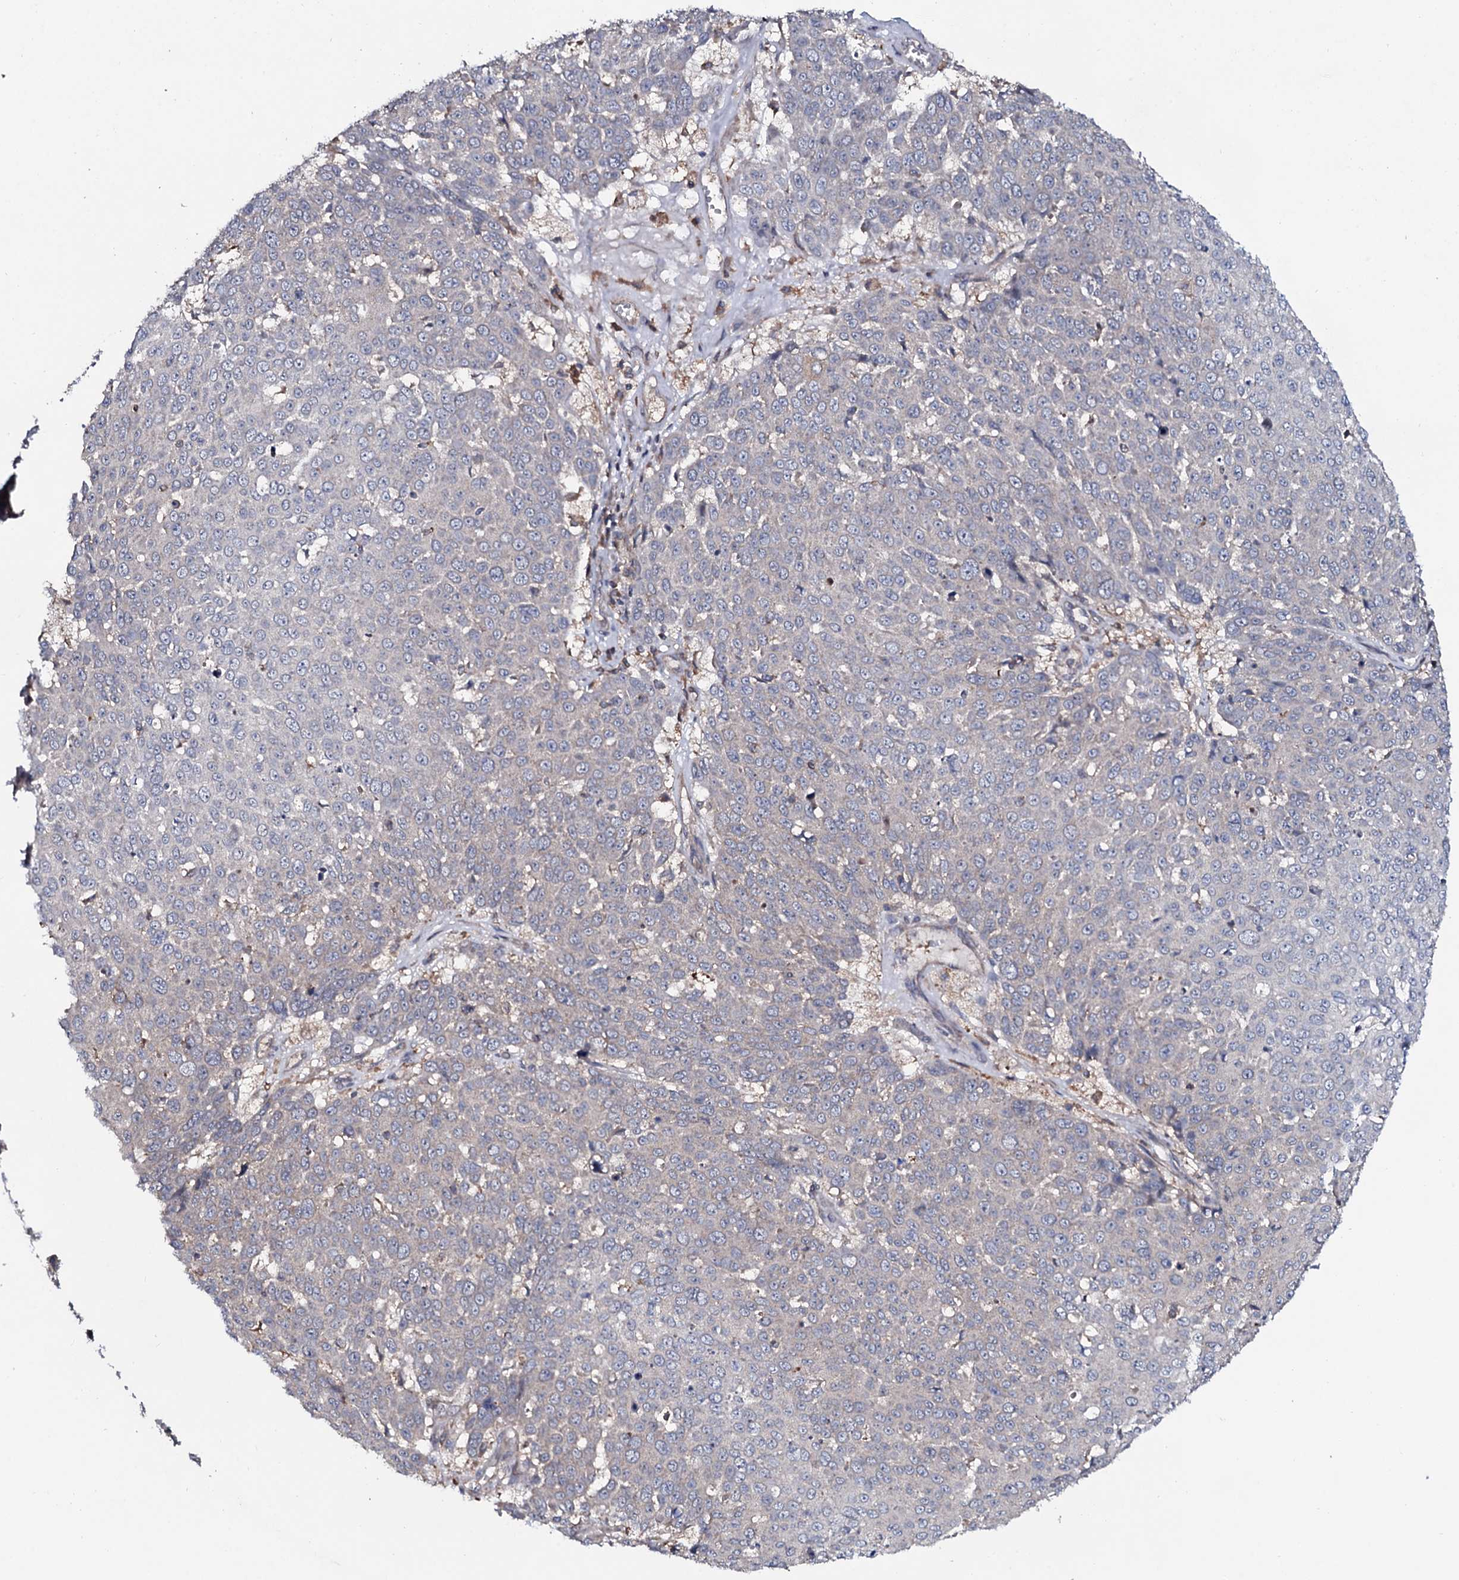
{"staining": {"intensity": "negative", "quantity": "none", "location": "none"}, "tissue": "skin cancer", "cell_type": "Tumor cells", "image_type": "cancer", "snomed": [{"axis": "morphology", "description": "Squamous cell carcinoma, NOS"}, {"axis": "topography", "description": "Skin"}], "caption": "An immunohistochemistry histopathology image of squamous cell carcinoma (skin) is shown. There is no staining in tumor cells of squamous cell carcinoma (skin).", "gene": "COG6", "patient": {"sex": "male", "age": 71}}